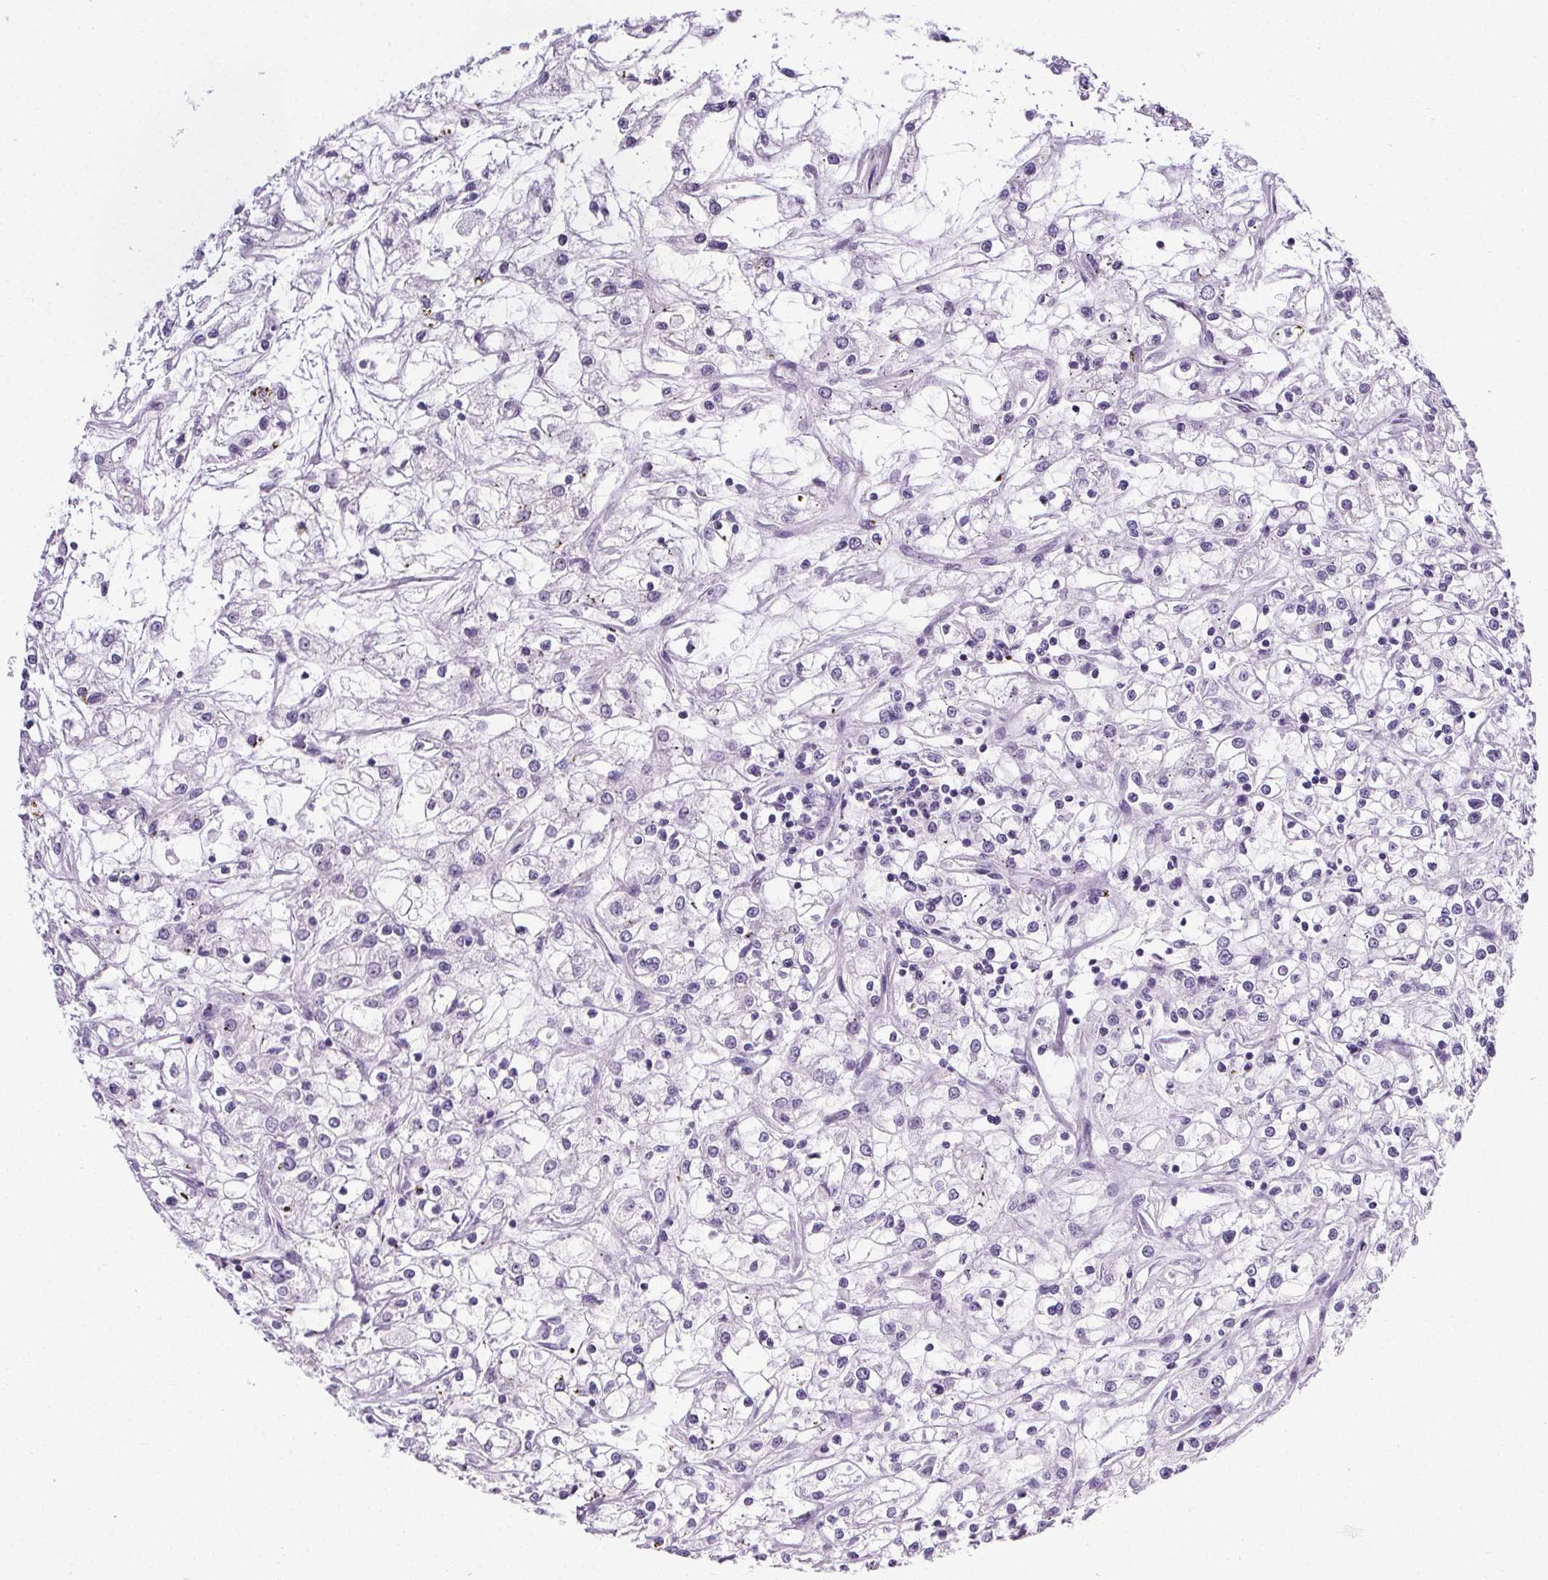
{"staining": {"intensity": "negative", "quantity": "none", "location": "none"}, "tissue": "renal cancer", "cell_type": "Tumor cells", "image_type": "cancer", "snomed": [{"axis": "morphology", "description": "Adenocarcinoma, NOS"}, {"axis": "topography", "description": "Kidney"}], "caption": "DAB immunohistochemical staining of renal cancer exhibits no significant staining in tumor cells. The staining is performed using DAB (3,3'-diaminobenzidine) brown chromogen with nuclei counter-stained in using hematoxylin.", "gene": "ELAVL2", "patient": {"sex": "female", "age": 59}}